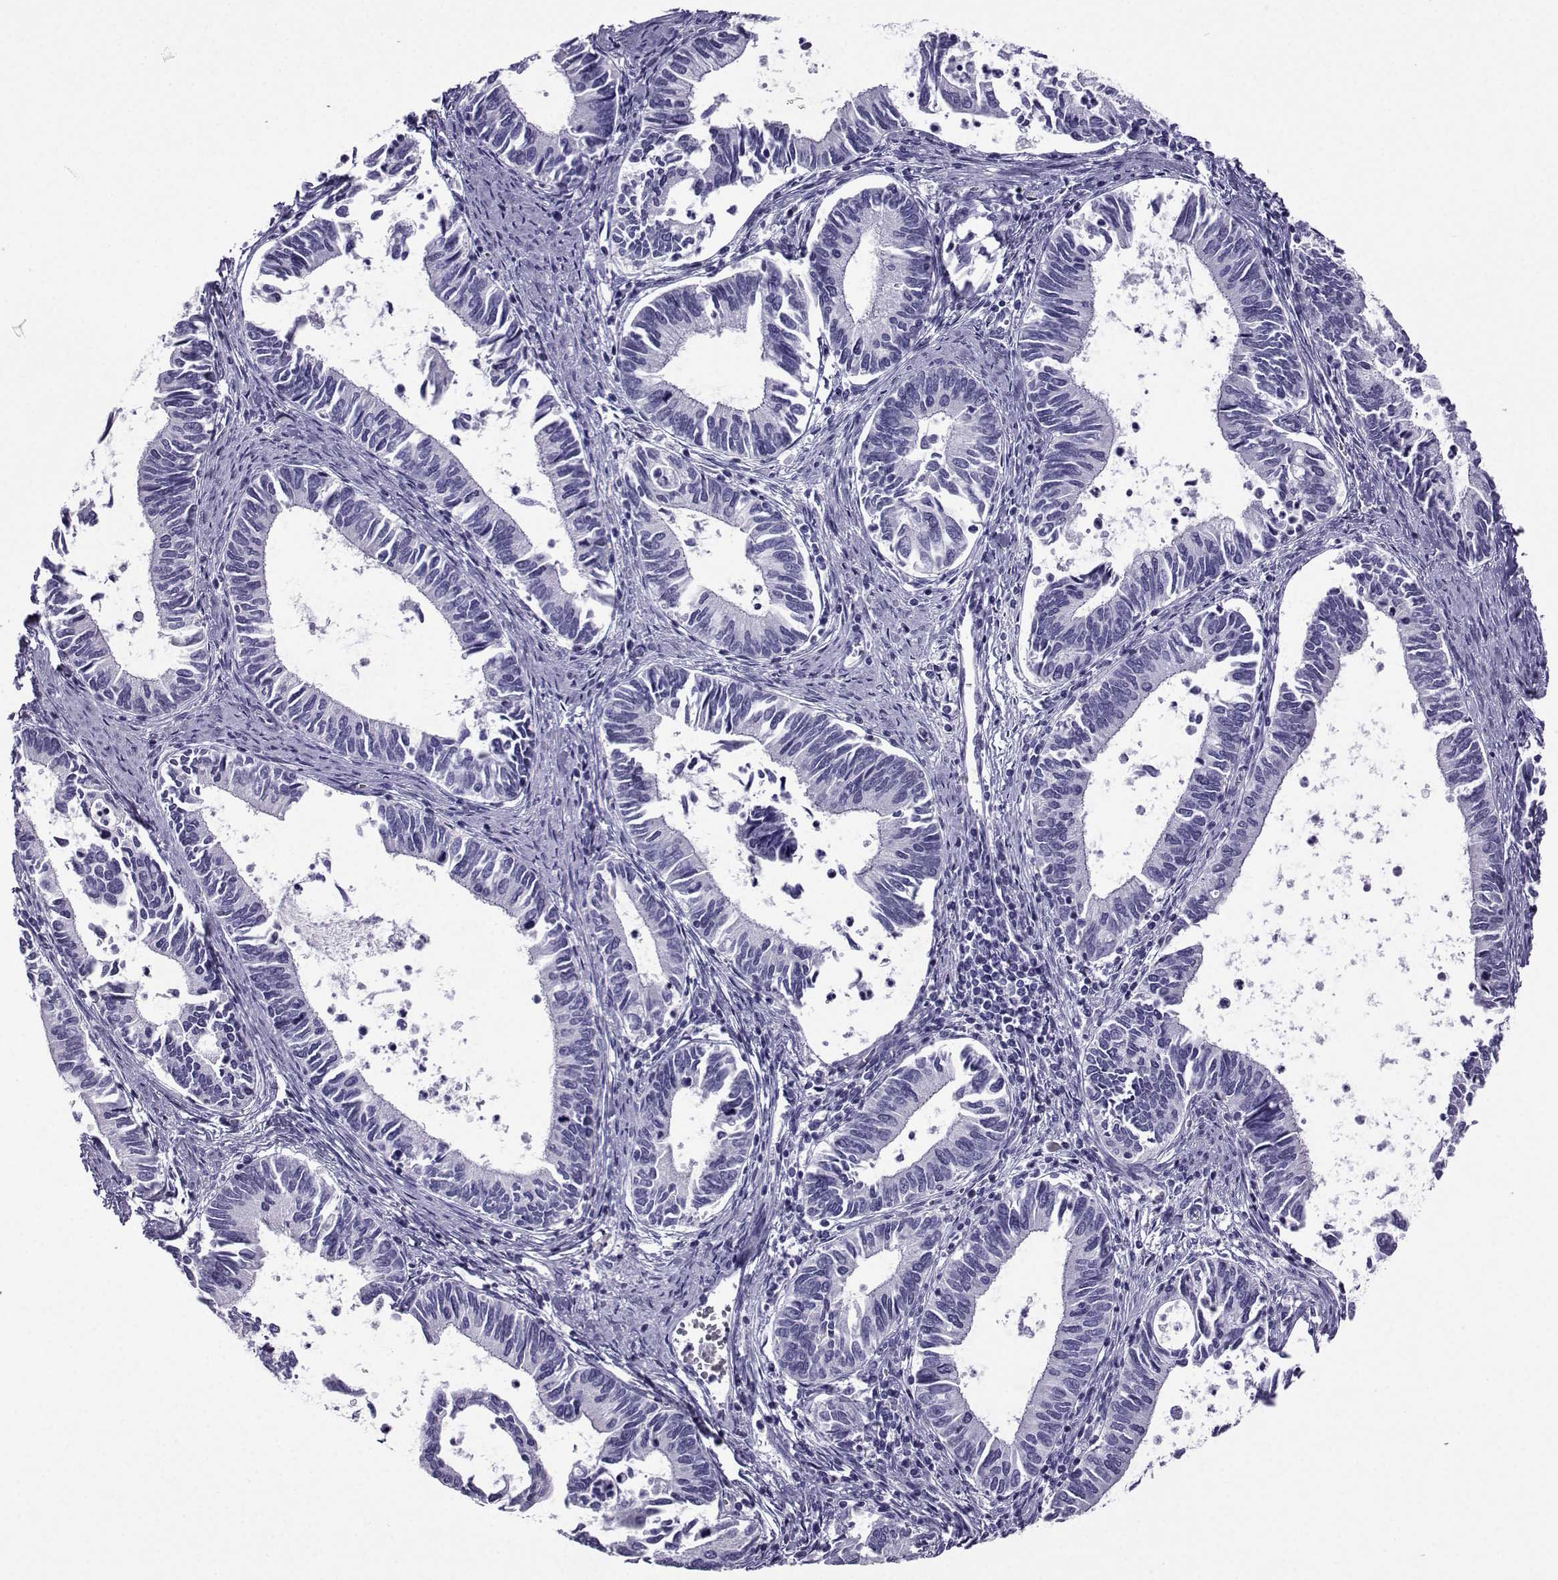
{"staining": {"intensity": "negative", "quantity": "none", "location": "none"}, "tissue": "cervical cancer", "cell_type": "Tumor cells", "image_type": "cancer", "snomed": [{"axis": "morphology", "description": "Adenocarcinoma, NOS"}, {"axis": "topography", "description": "Cervix"}], "caption": "Protein analysis of adenocarcinoma (cervical) demonstrates no significant positivity in tumor cells. The staining was performed using DAB to visualize the protein expression in brown, while the nuclei were stained in blue with hematoxylin (Magnification: 20x).", "gene": "CRYBB1", "patient": {"sex": "female", "age": 42}}